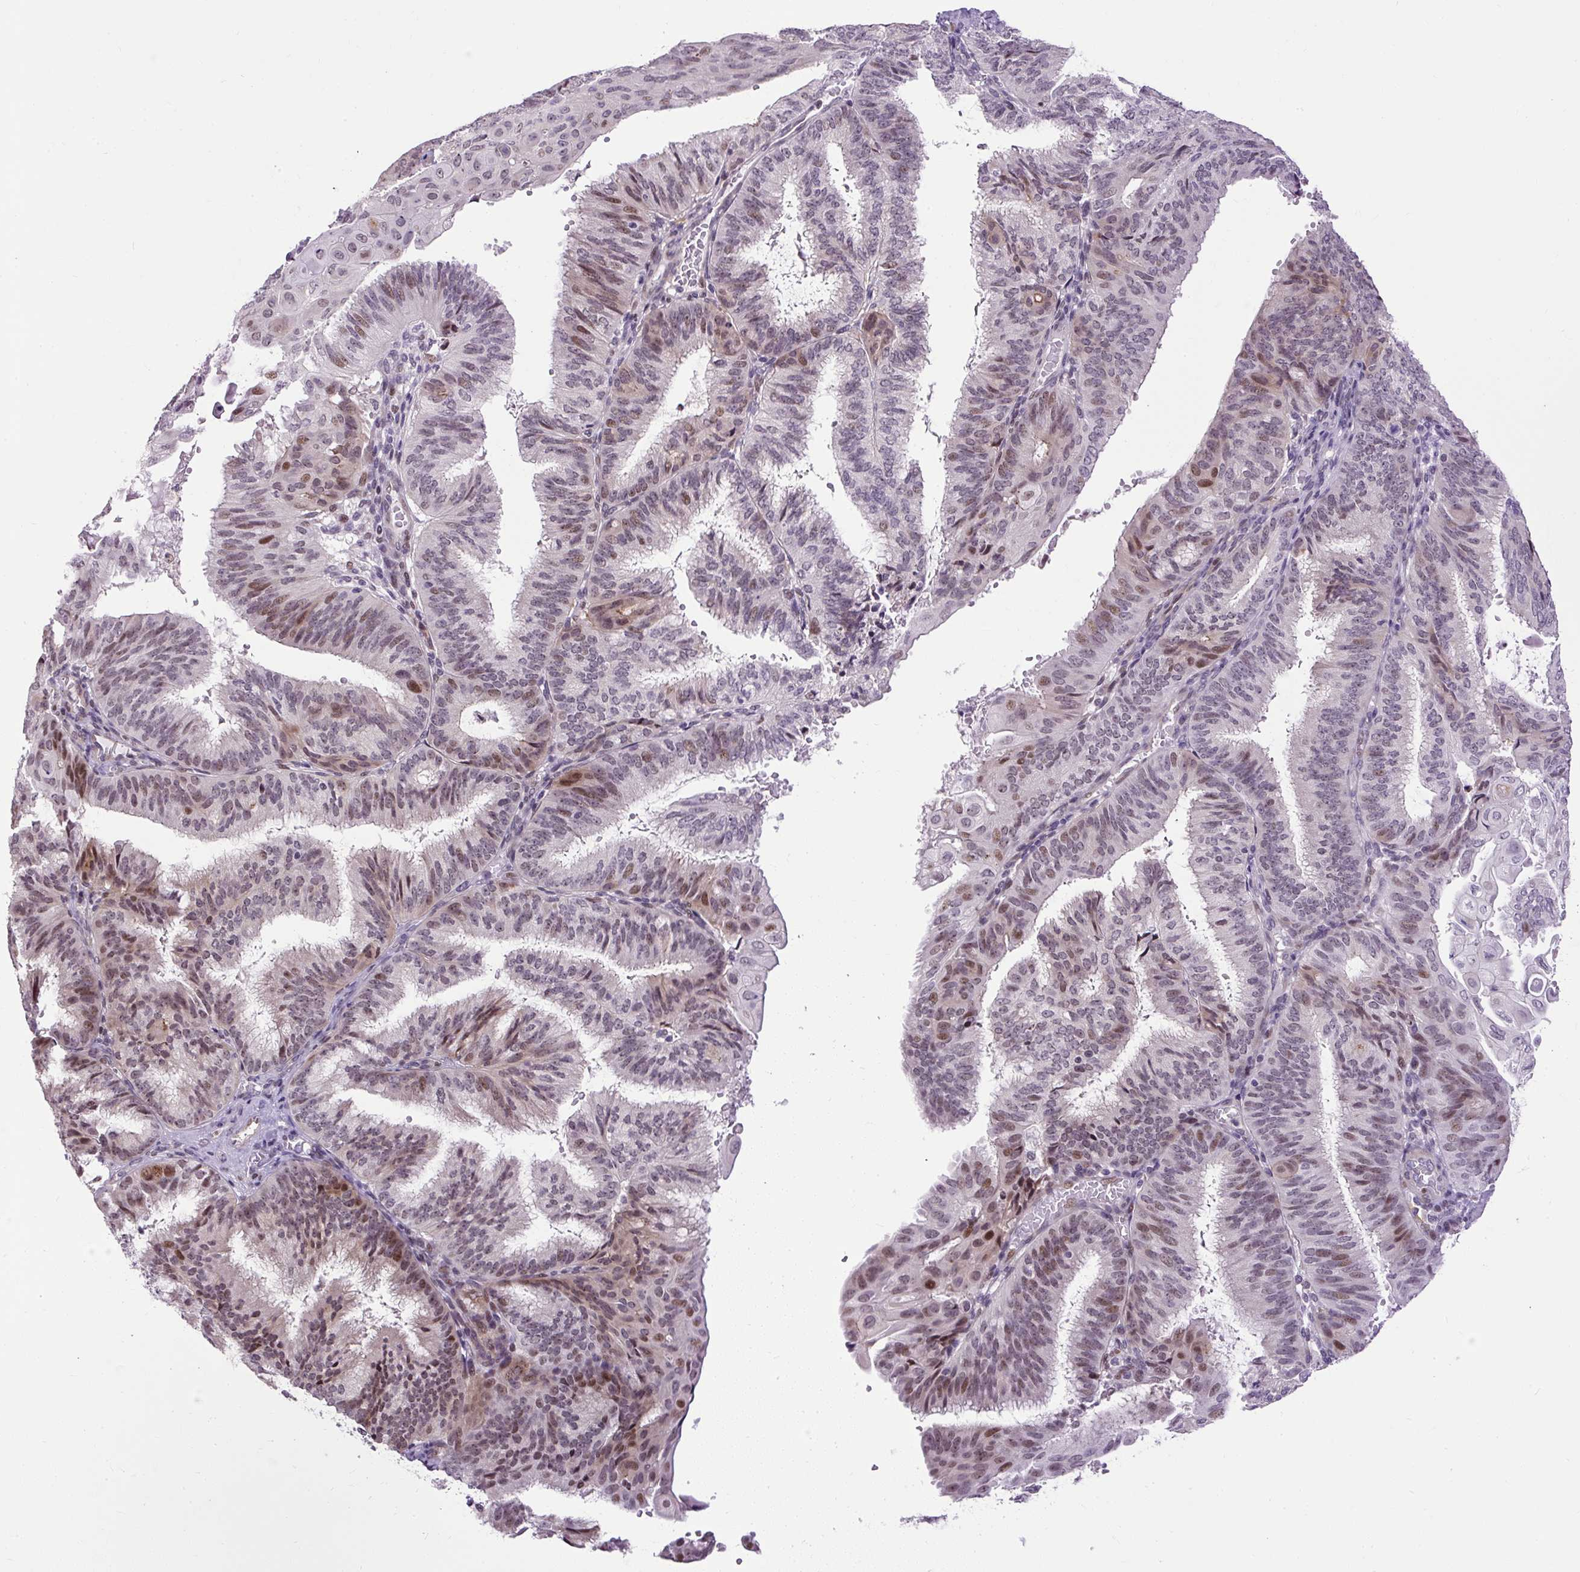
{"staining": {"intensity": "moderate", "quantity": "25%-75%", "location": "nuclear"}, "tissue": "endometrial cancer", "cell_type": "Tumor cells", "image_type": "cancer", "snomed": [{"axis": "morphology", "description": "Adenocarcinoma, NOS"}, {"axis": "topography", "description": "Endometrium"}], "caption": "Brown immunohistochemical staining in endometrial cancer (adenocarcinoma) demonstrates moderate nuclear positivity in approximately 25%-75% of tumor cells.", "gene": "ARHGEF18", "patient": {"sex": "female", "age": 49}}